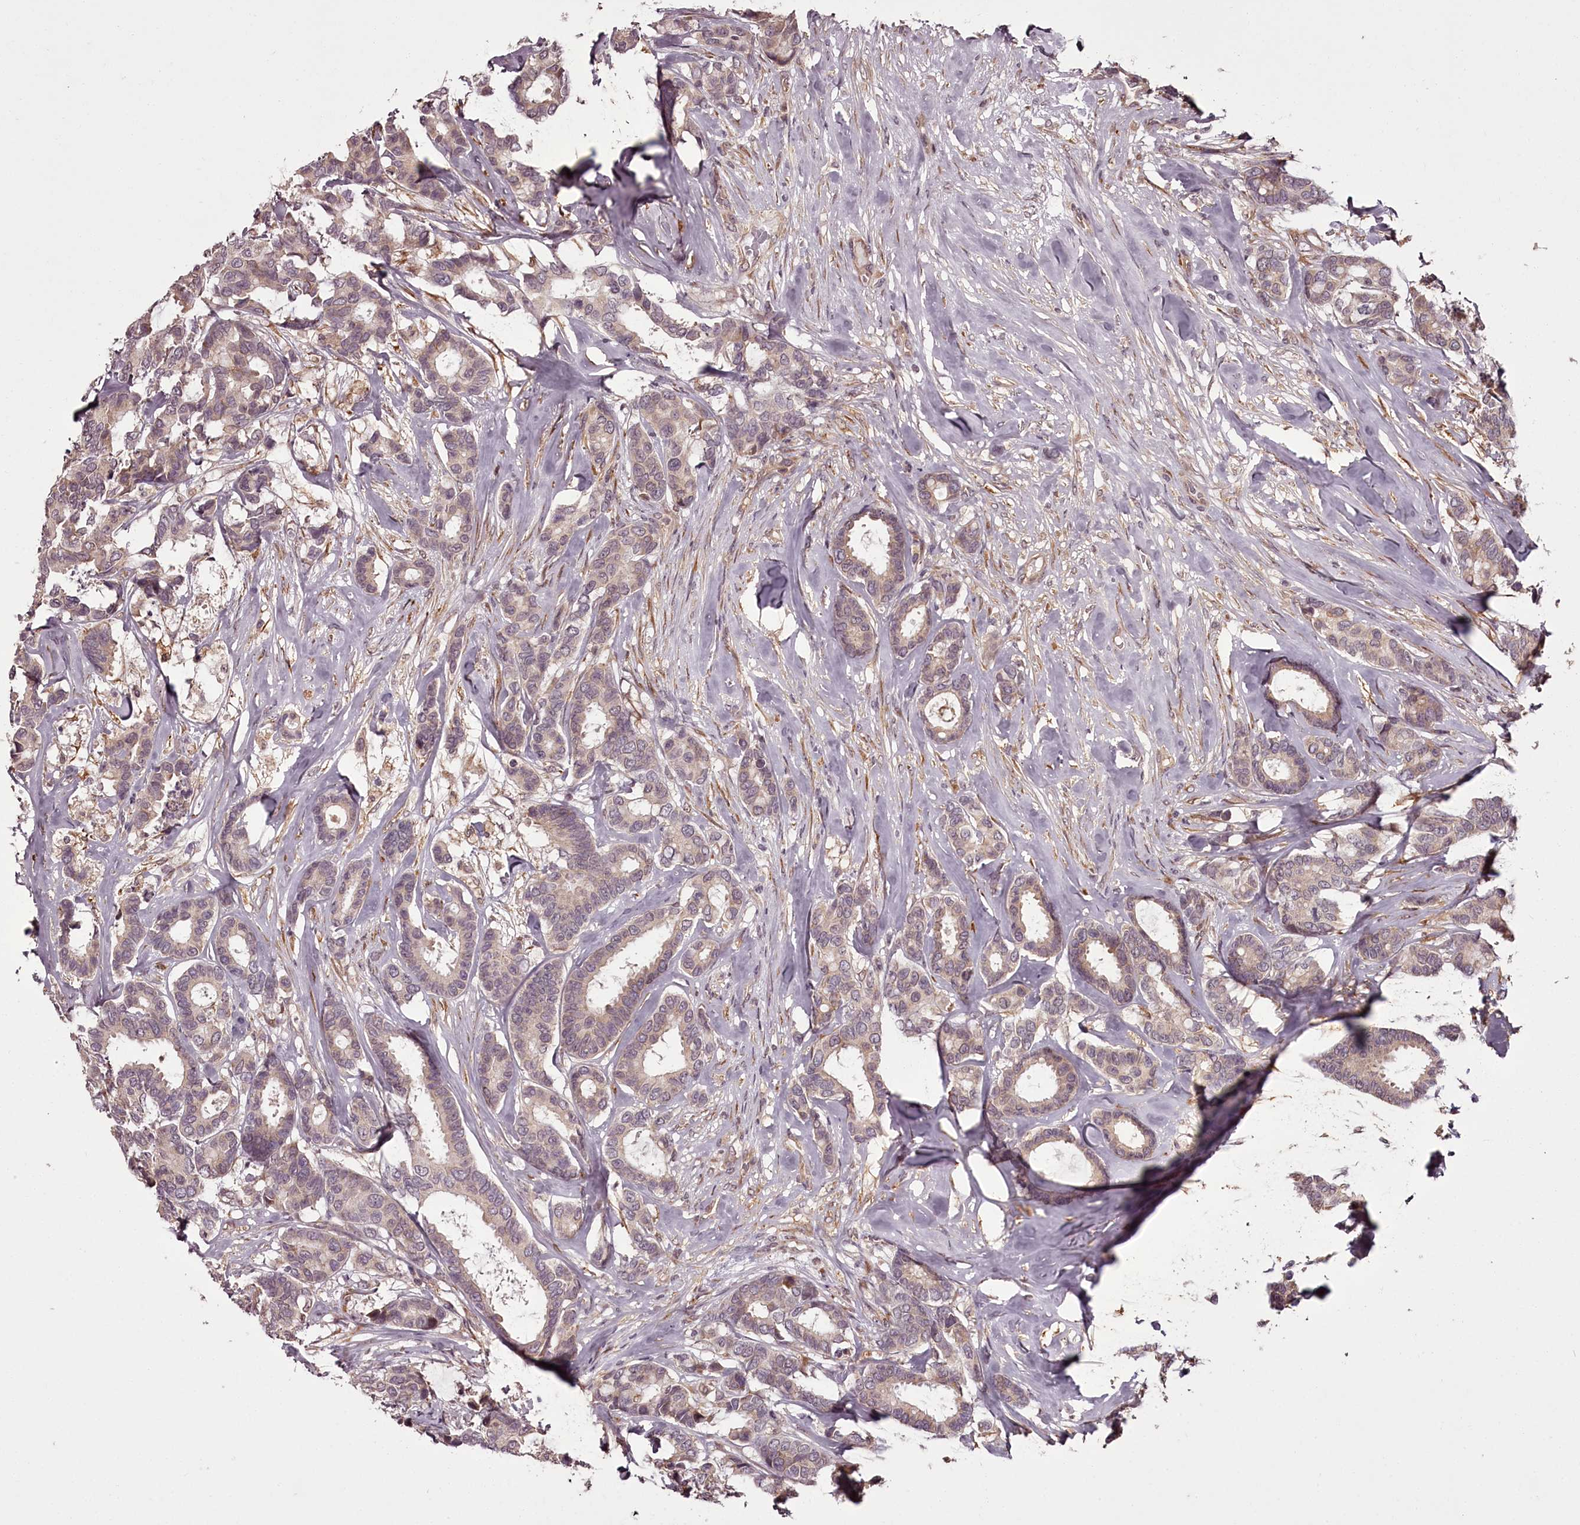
{"staining": {"intensity": "weak", "quantity": "25%-75%", "location": "cytoplasmic/membranous"}, "tissue": "breast cancer", "cell_type": "Tumor cells", "image_type": "cancer", "snomed": [{"axis": "morphology", "description": "Duct carcinoma"}, {"axis": "topography", "description": "Breast"}], "caption": "Protein staining reveals weak cytoplasmic/membranous positivity in approximately 25%-75% of tumor cells in breast intraductal carcinoma.", "gene": "CCDC92", "patient": {"sex": "female", "age": 87}}